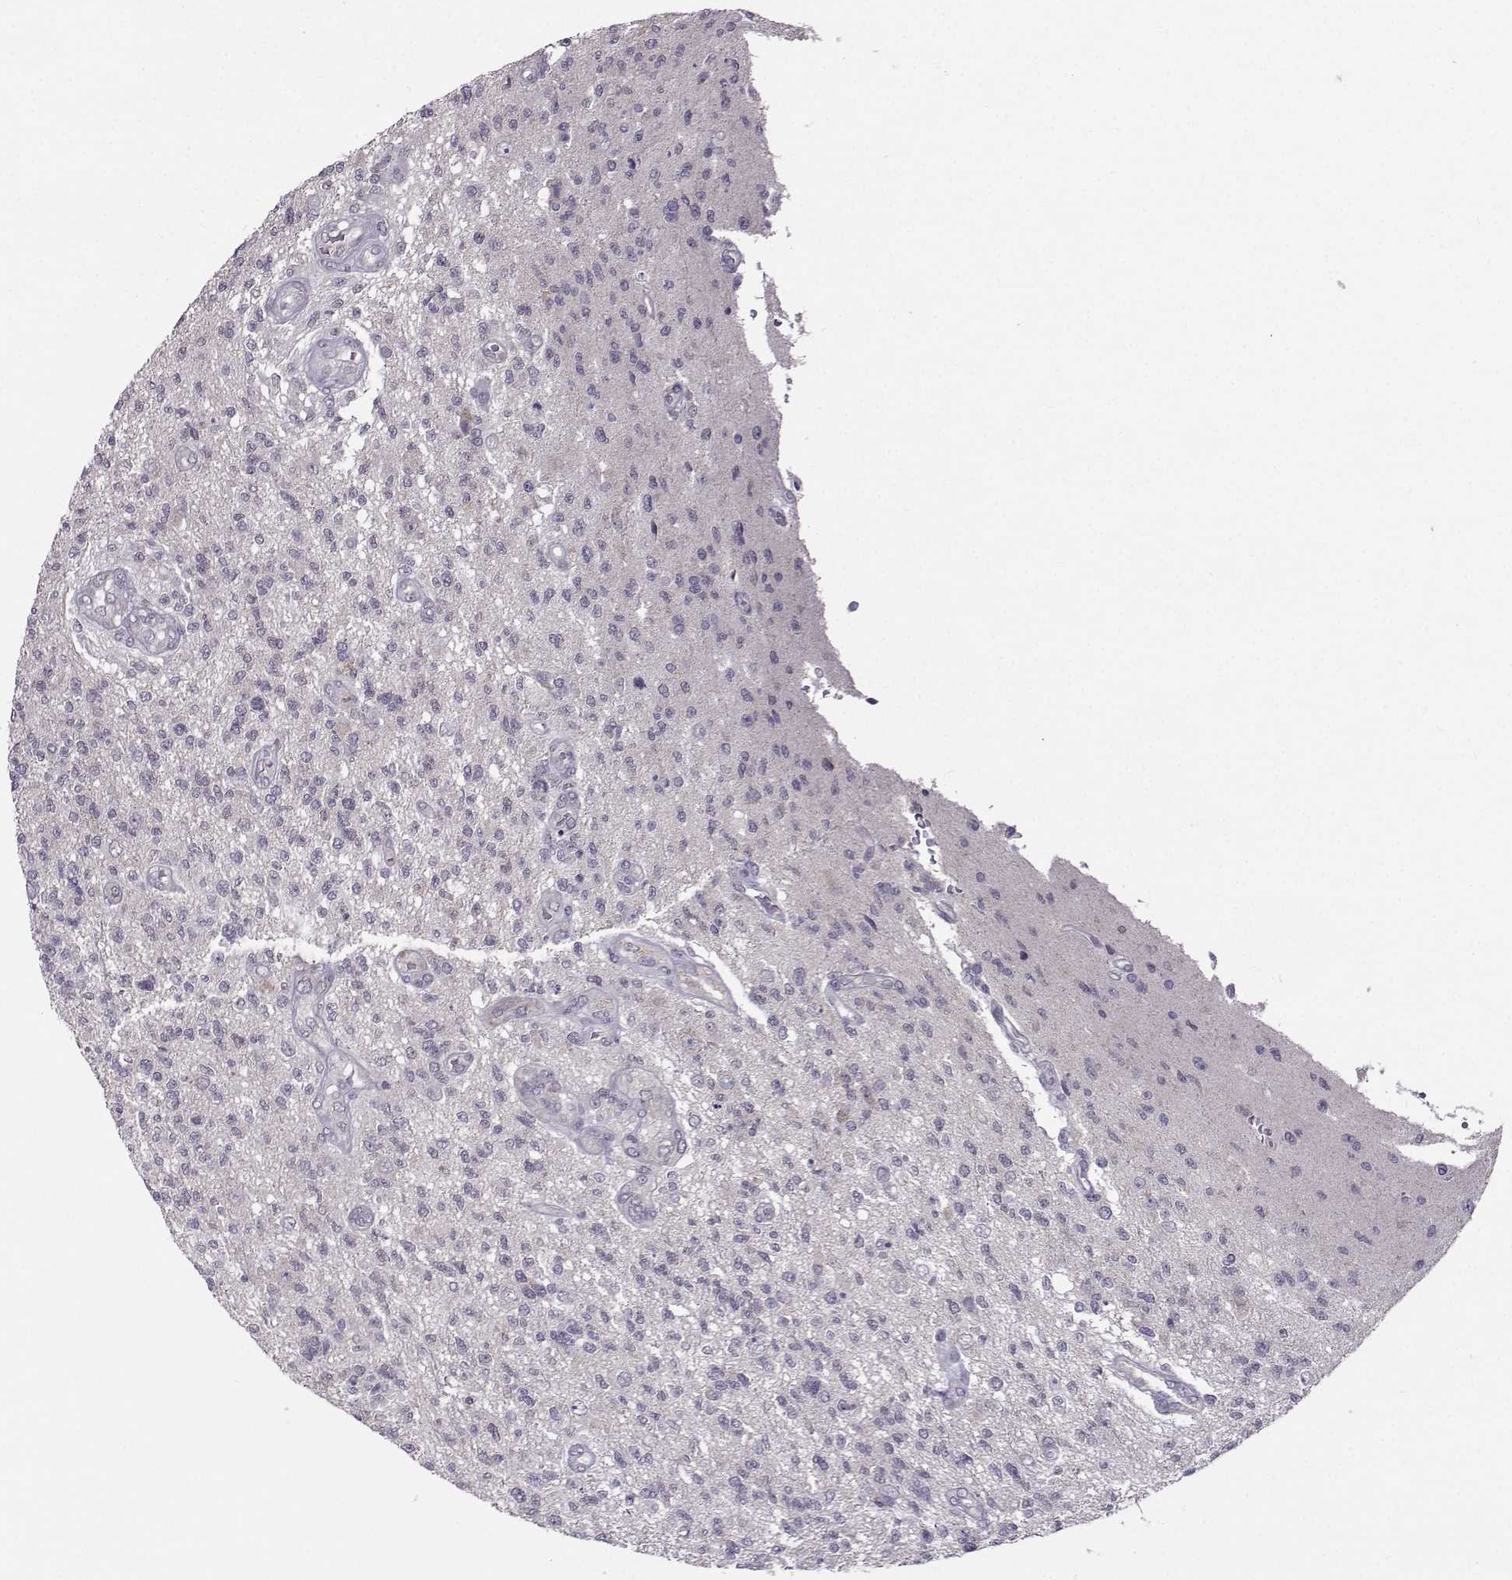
{"staining": {"intensity": "negative", "quantity": "none", "location": "none"}, "tissue": "glioma", "cell_type": "Tumor cells", "image_type": "cancer", "snomed": [{"axis": "morphology", "description": "Glioma, malignant, High grade"}, {"axis": "topography", "description": "Brain"}], "caption": "Tumor cells are negative for protein expression in human glioma.", "gene": "DDX20", "patient": {"sex": "male", "age": 56}}